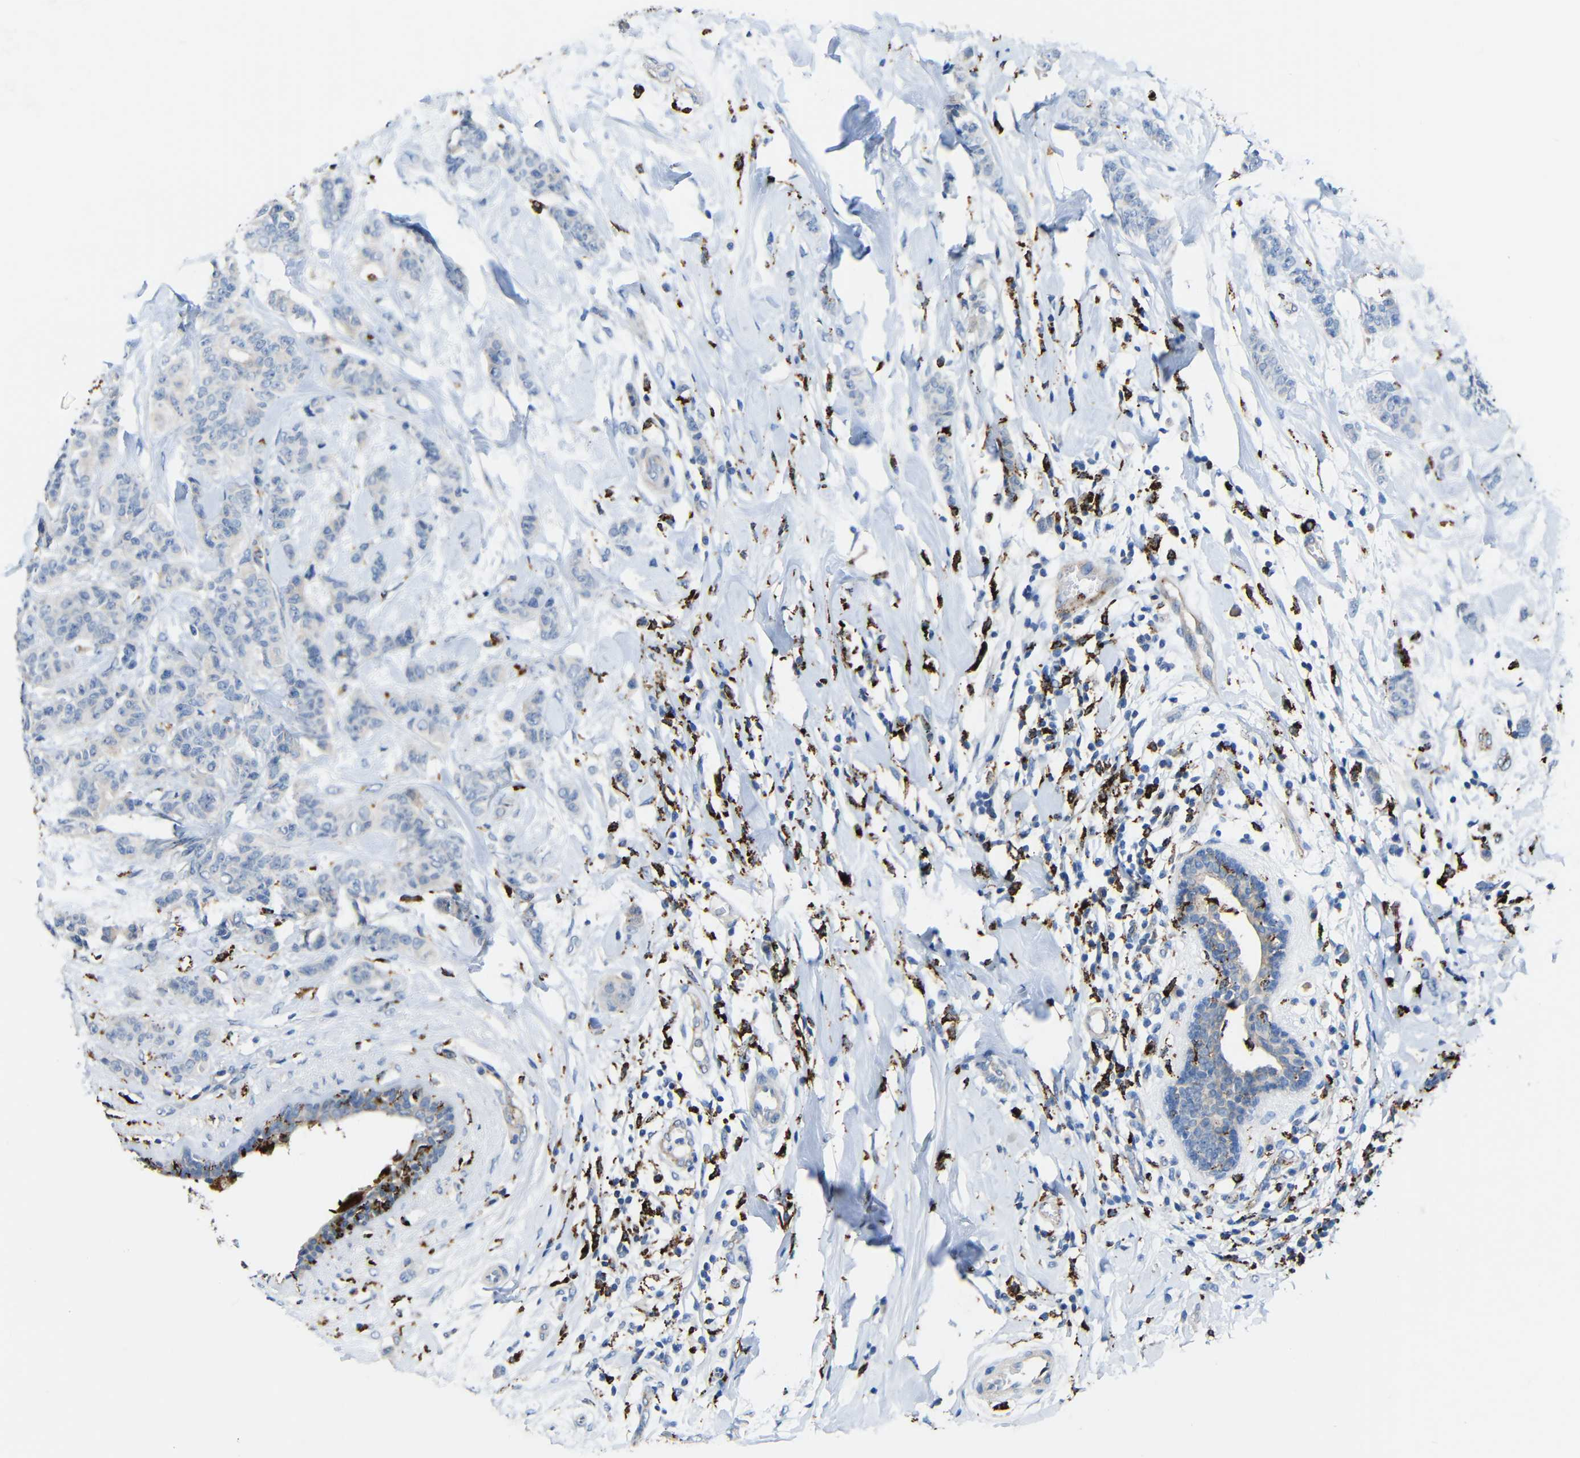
{"staining": {"intensity": "negative", "quantity": "none", "location": "none"}, "tissue": "breast cancer", "cell_type": "Tumor cells", "image_type": "cancer", "snomed": [{"axis": "morphology", "description": "Normal tissue, NOS"}, {"axis": "morphology", "description": "Duct carcinoma"}, {"axis": "topography", "description": "Breast"}], "caption": "The image reveals no staining of tumor cells in breast cancer (invasive ductal carcinoma).", "gene": "HLA-DMA", "patient": {"sex": "female", "age": 40}}